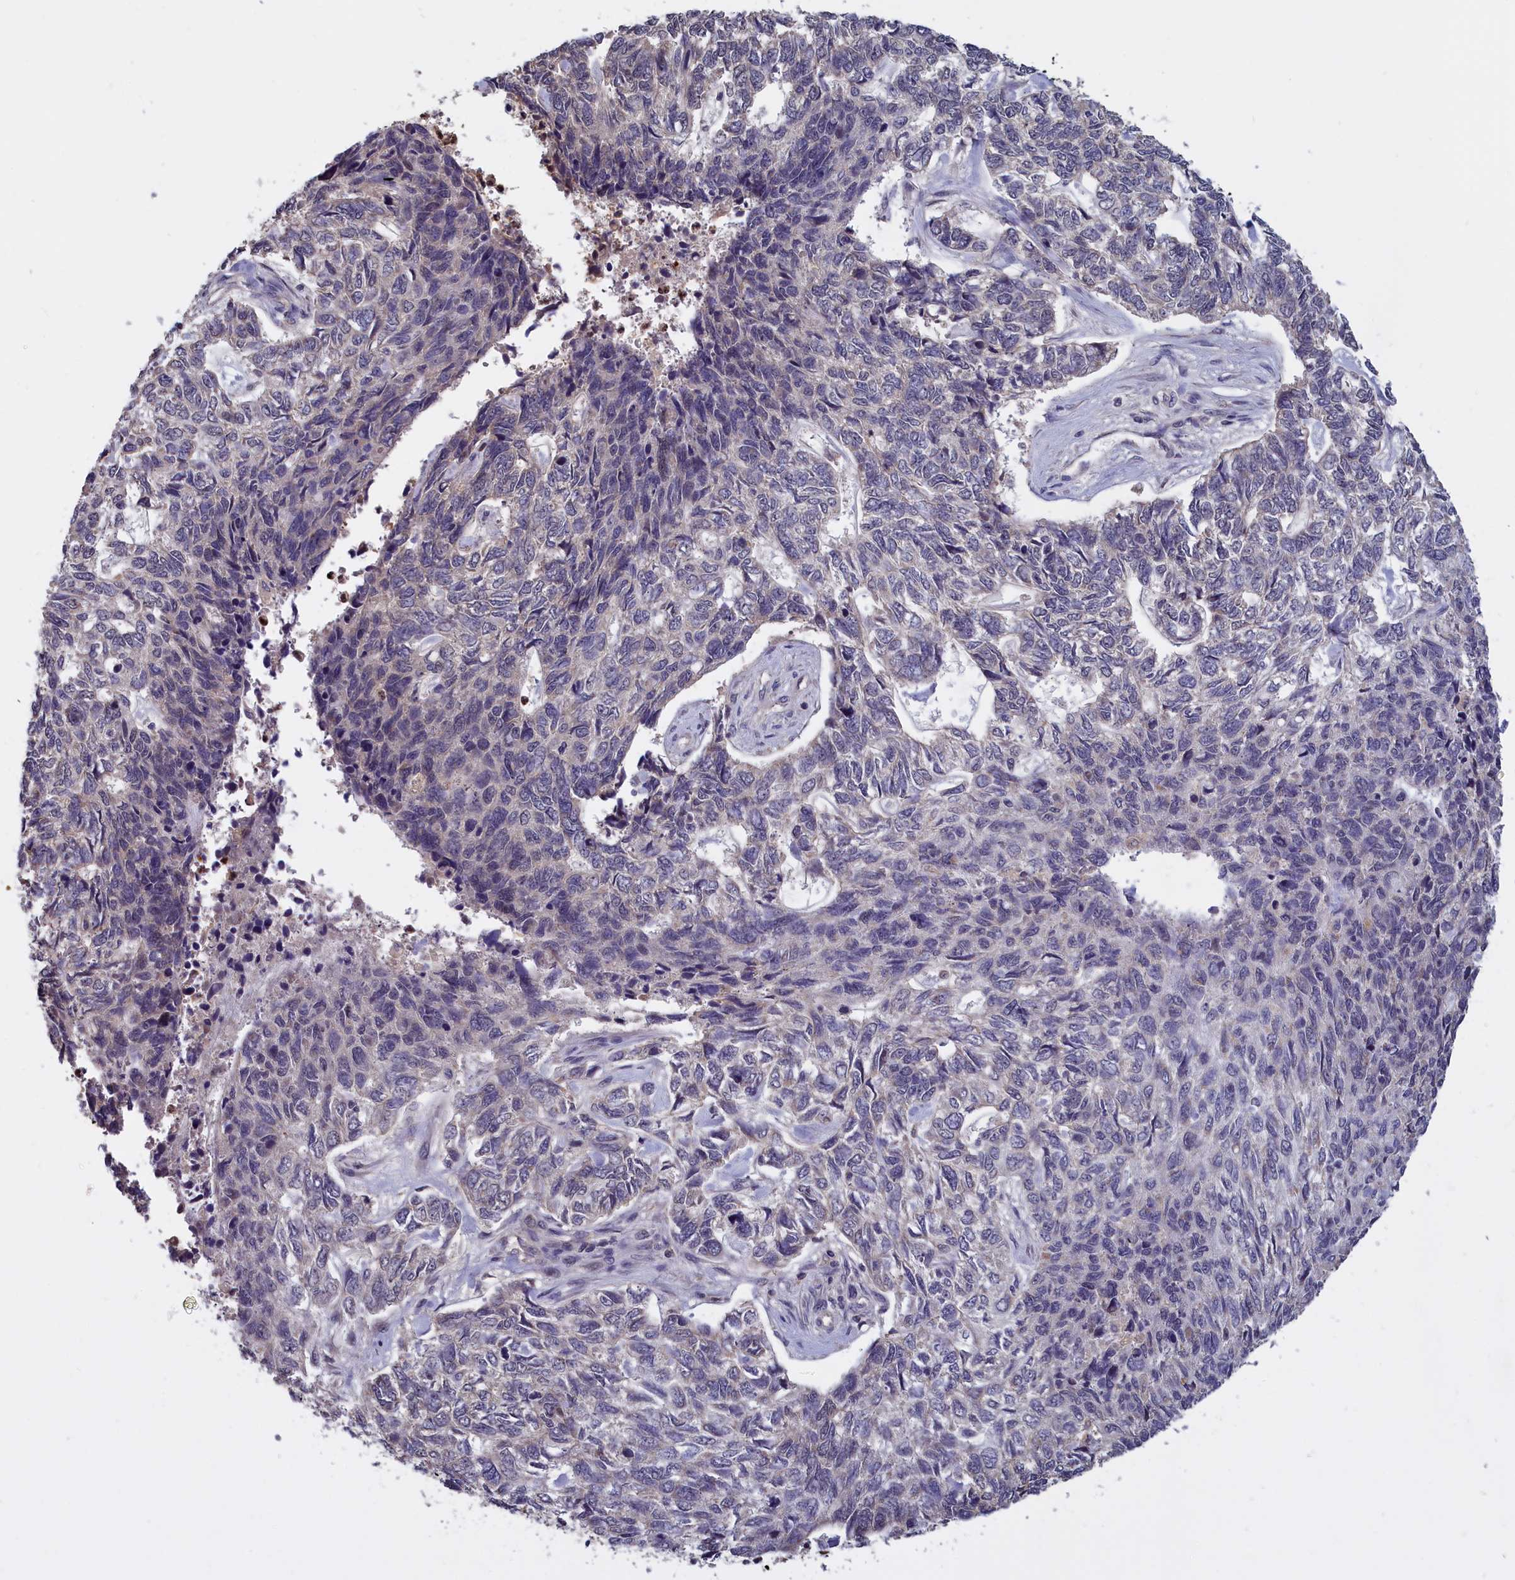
{"staining": {"intensity": "negative", "quantity": "none", "location": "none"}, "tissue": "skin cancer", "cell_type": "Tumor cells", "image_type": "cancer", "snomed": [{"axis": "morphology", "description": "Basal cell carcinoma"}, {"axis": "topography", "description": "Skin"}], "caption": "The image reveals no significant expression in tumor cells of basal cell carcinoma (skin).", "gene": "EPB41L4B", "patient": {"sex": "female", "age": 65}}